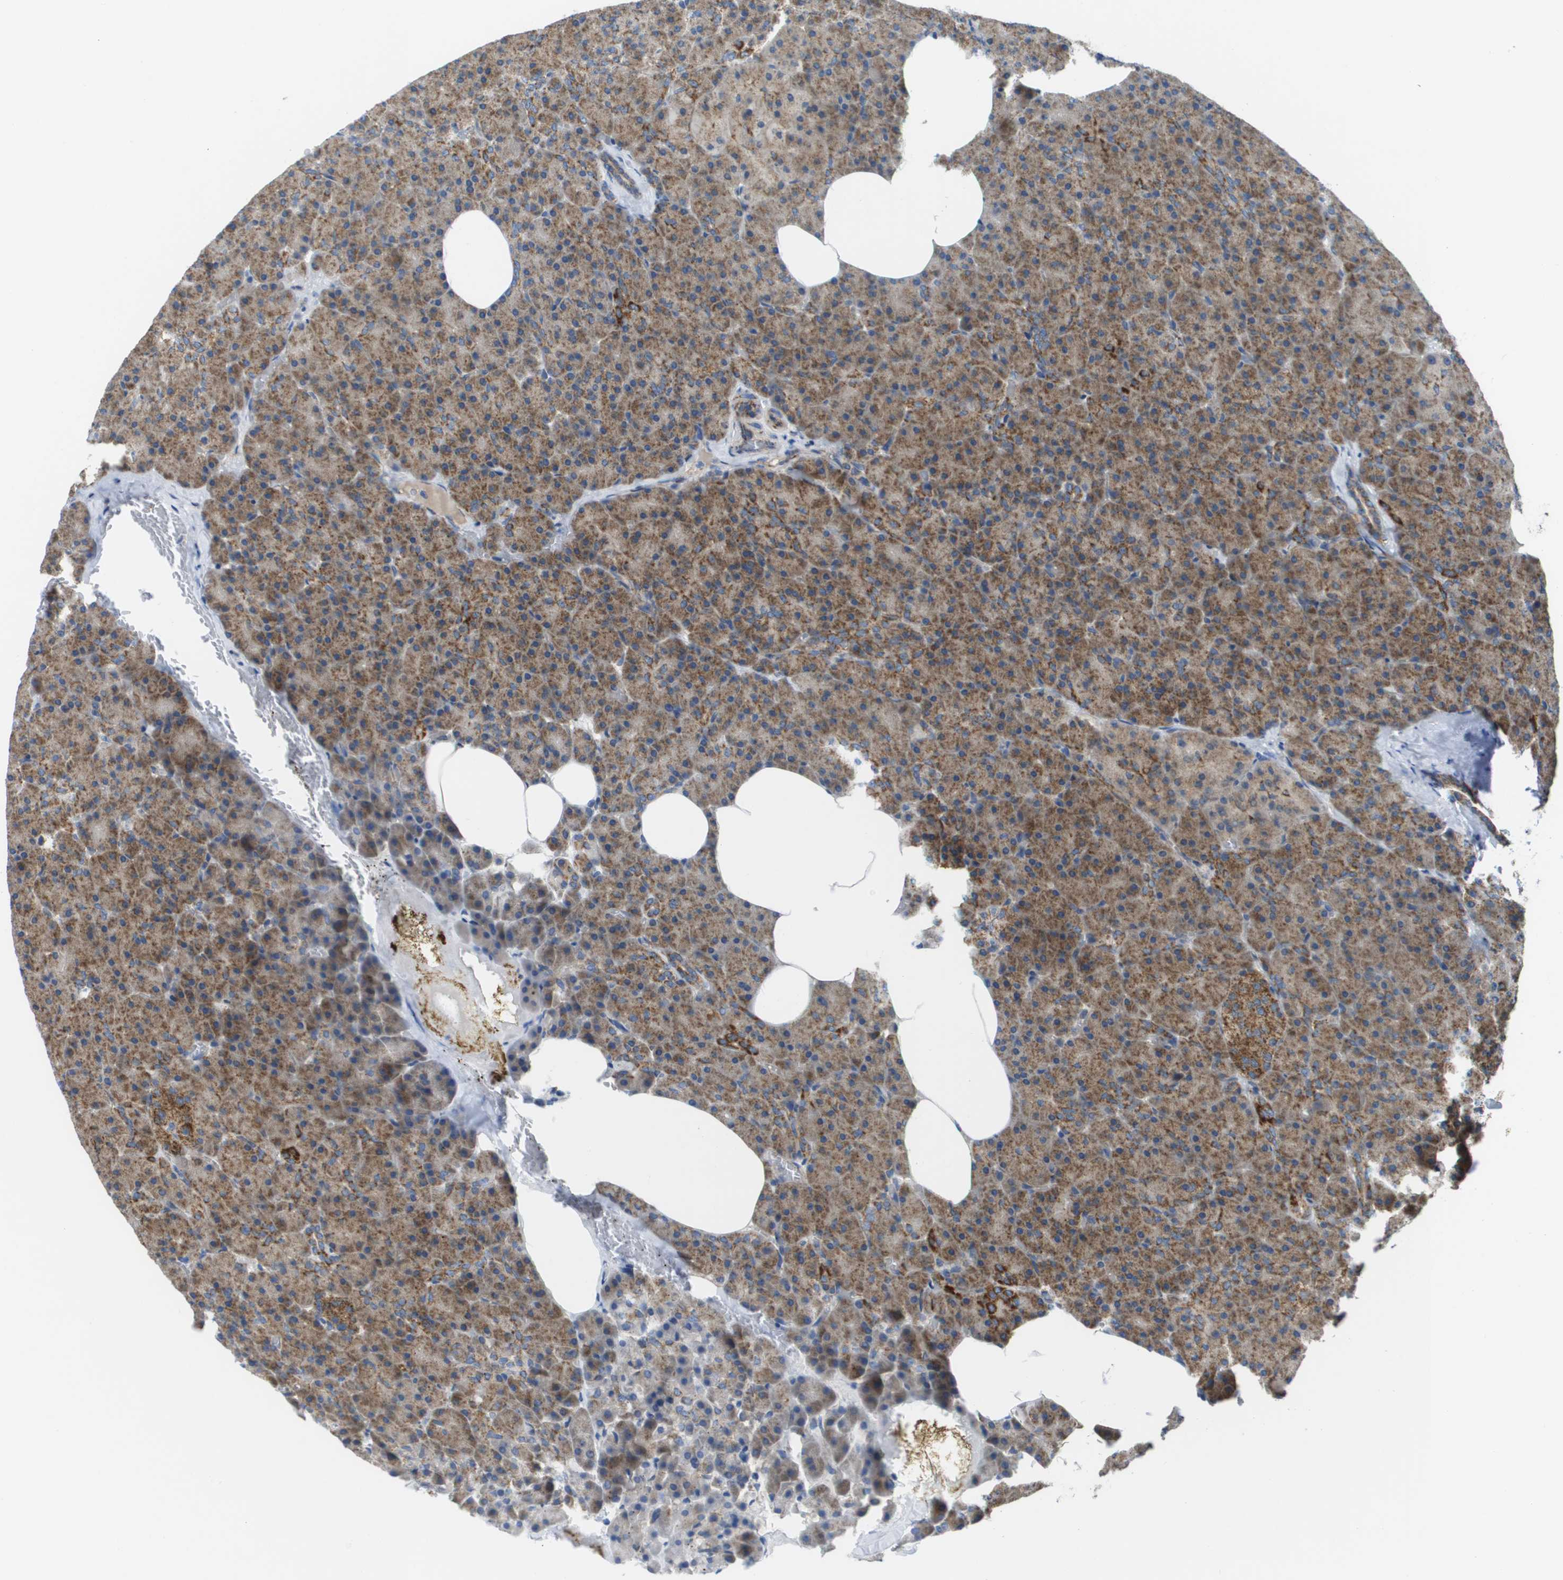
{"staining": {"intensity": "moderate", "quantity": ">75%", "location": "cytoplasmic/membranous"}, "tissue": "pancreas", "cell_type": "Exocrine glandular cells", "image_type": "normal", "snomed": [{"axis": "morphology", "description": "Normal tissue, NOS"}, {"axis": "topography", "description": "Pancreas"}], "caption": "Brown immunohistochemical staining in normal pancreas reveals moderate cytoplasmic/membranous expression in approximately >75% of exocrine glandular cells.", "gene": "FIS1", "patient": {"sex": "female", "age": 35}}